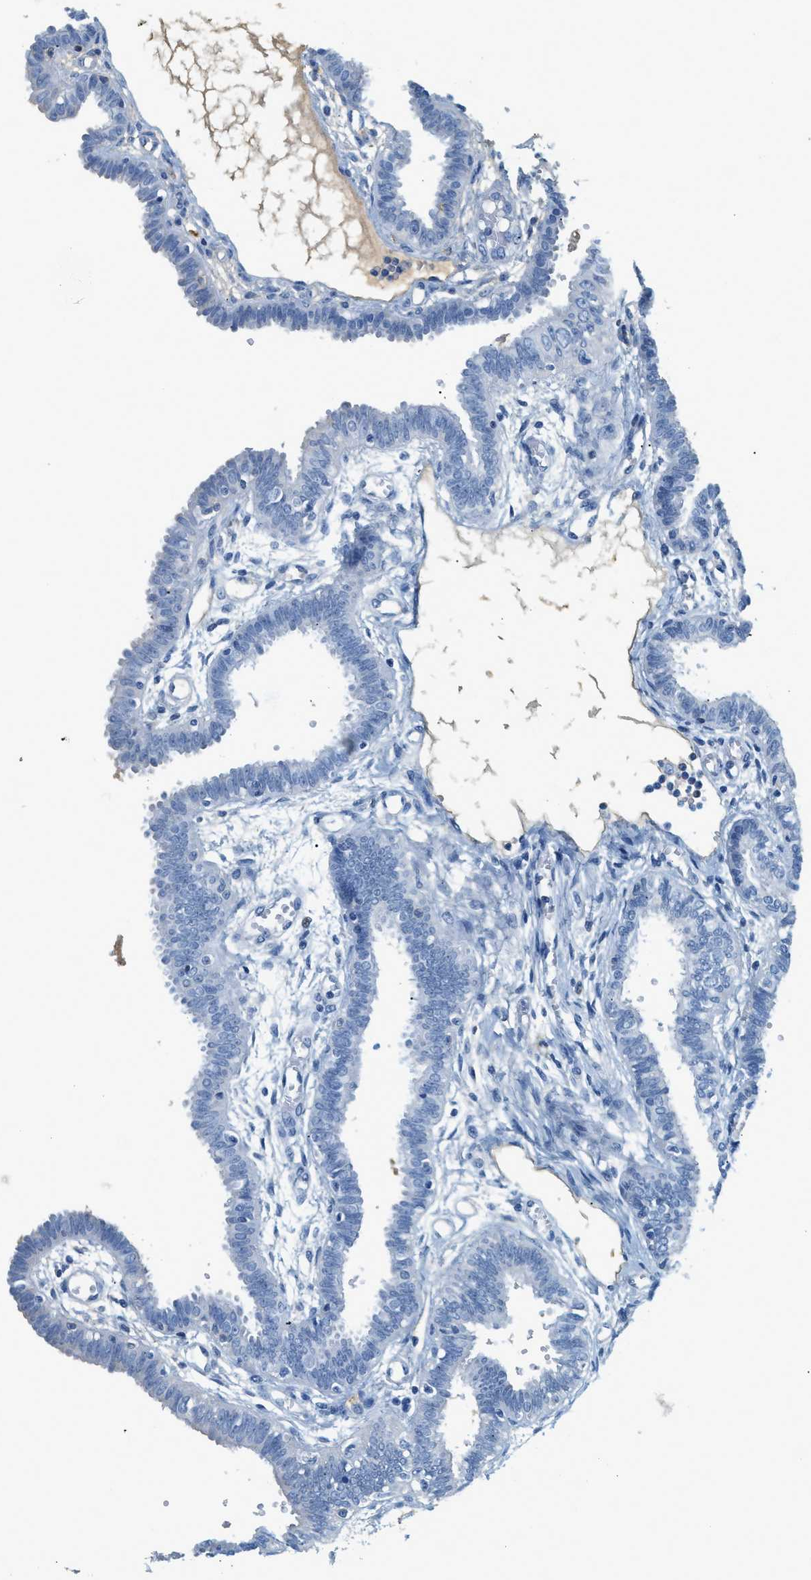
{"staining": {"intensity": "negative", "quantity": "none", "location": "none"}, "tissue": "fallopian tube", "cell_type": "Glandular cells", "image_type": "normal", "snomed": [{"axis": "morphology", "description": "Normal tissue, NOS"}, {"axis": "topography", "description": "Fallopian tube"}], "caption": "The photomicrograph shows no staining of glandular cells in unremarkable fallopian tube. (Brightfield microscopy of DAB immunohistochemistry (IHC) at high magnification).", "gene": "LCN2", "patient": {"sex": "female", "age": 32}}